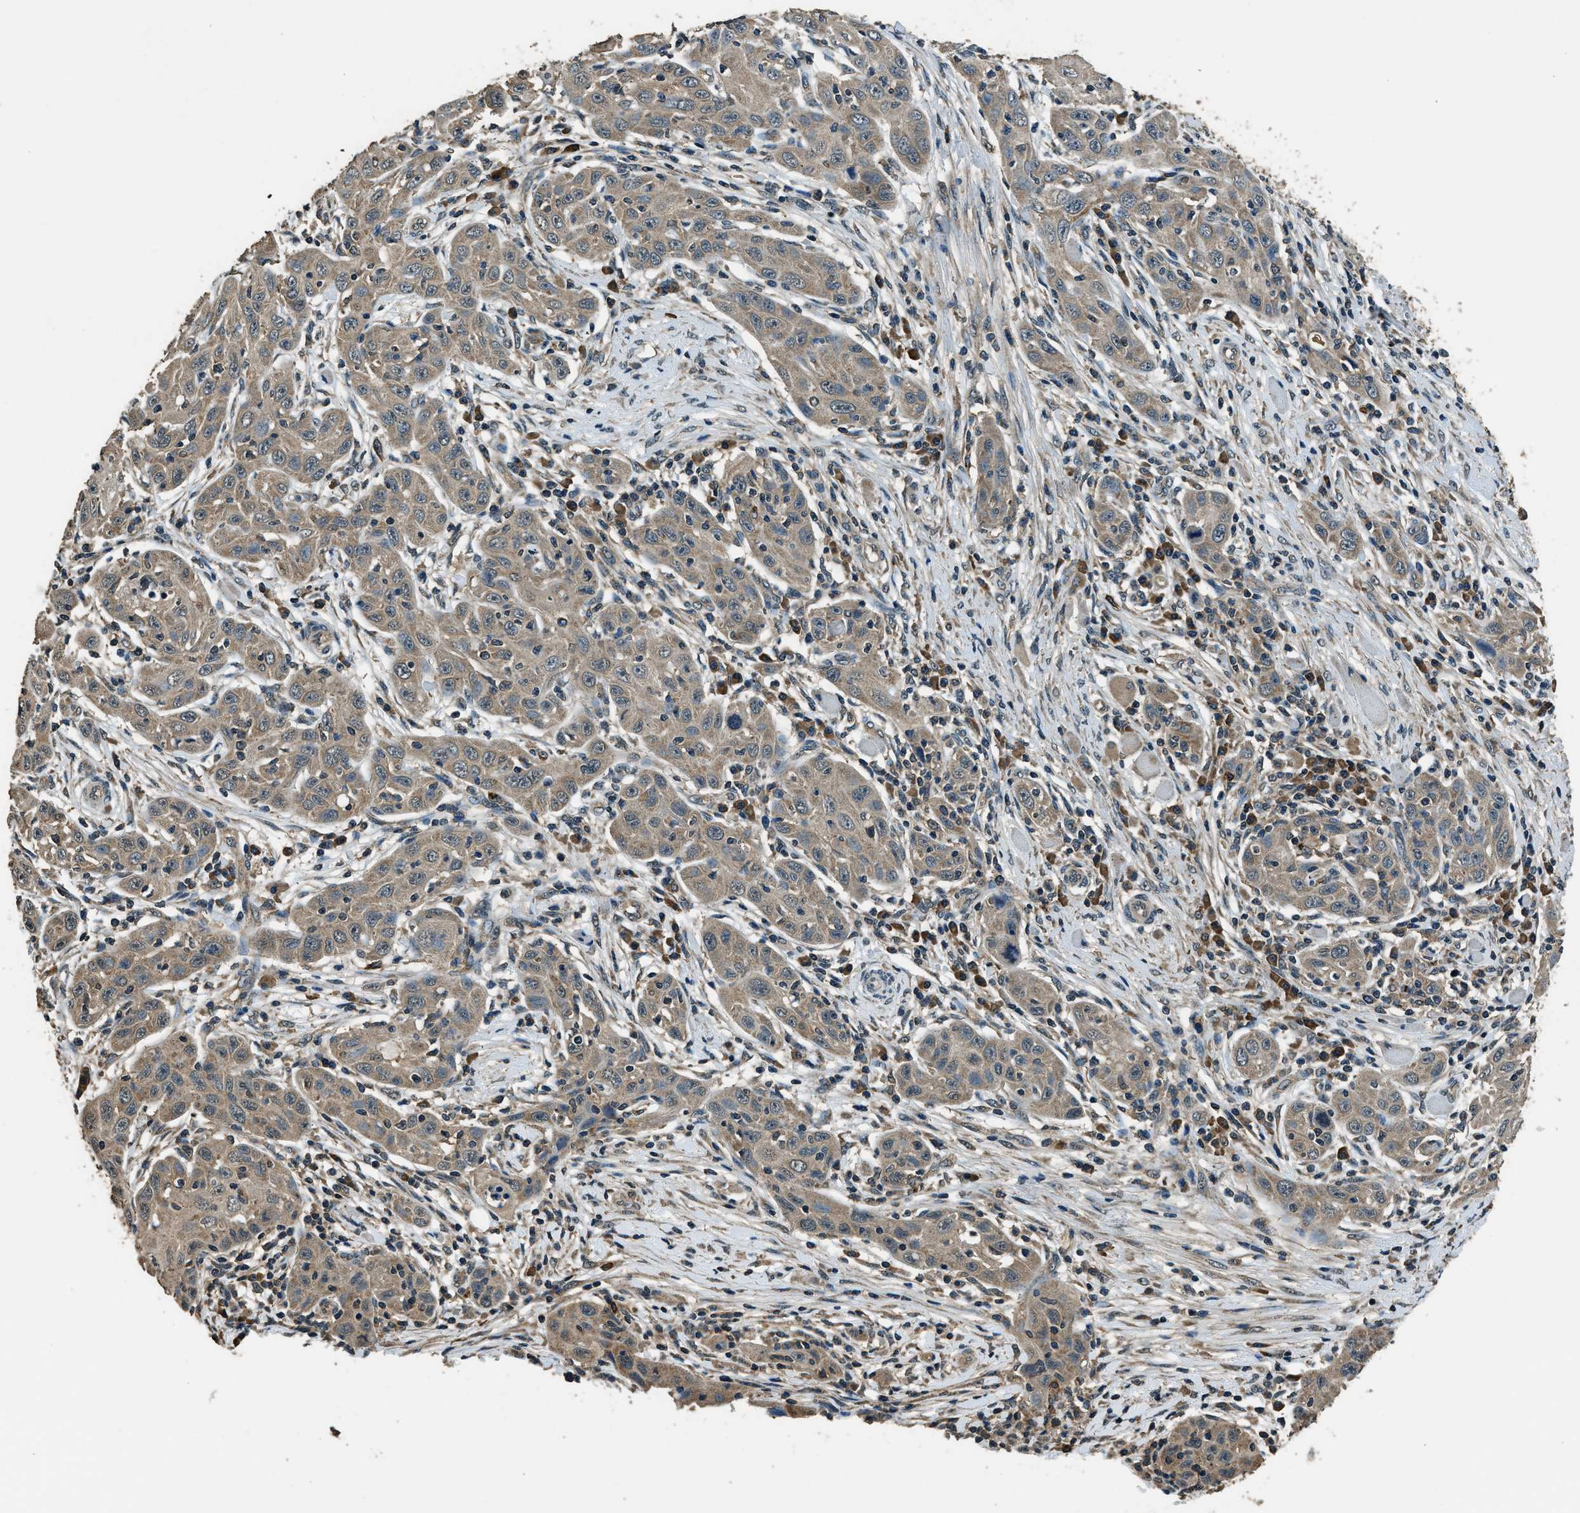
{"staining": {"intensity": "weak", "quantity": ">75%", "location": "cytoplasmic/membranous"}, "tissue": "skin cancer", "cell_type": "Tumor cells", "image_type": "cancer", "snomed": [{"axis": "morphology", "description": "Squamous cell carcinoma, NOS"}, {"axis": "topography", "description": "Skin"}], "caption": "Skin cancer (squamous cell carcinoma) tissue exhibits weak cytoplasmic/membranous expression in about >75% of tumor cells, visualized by immunohistochemistry.", "gene": "SALL3", "patient": {"sex": "female", "age": 88}}